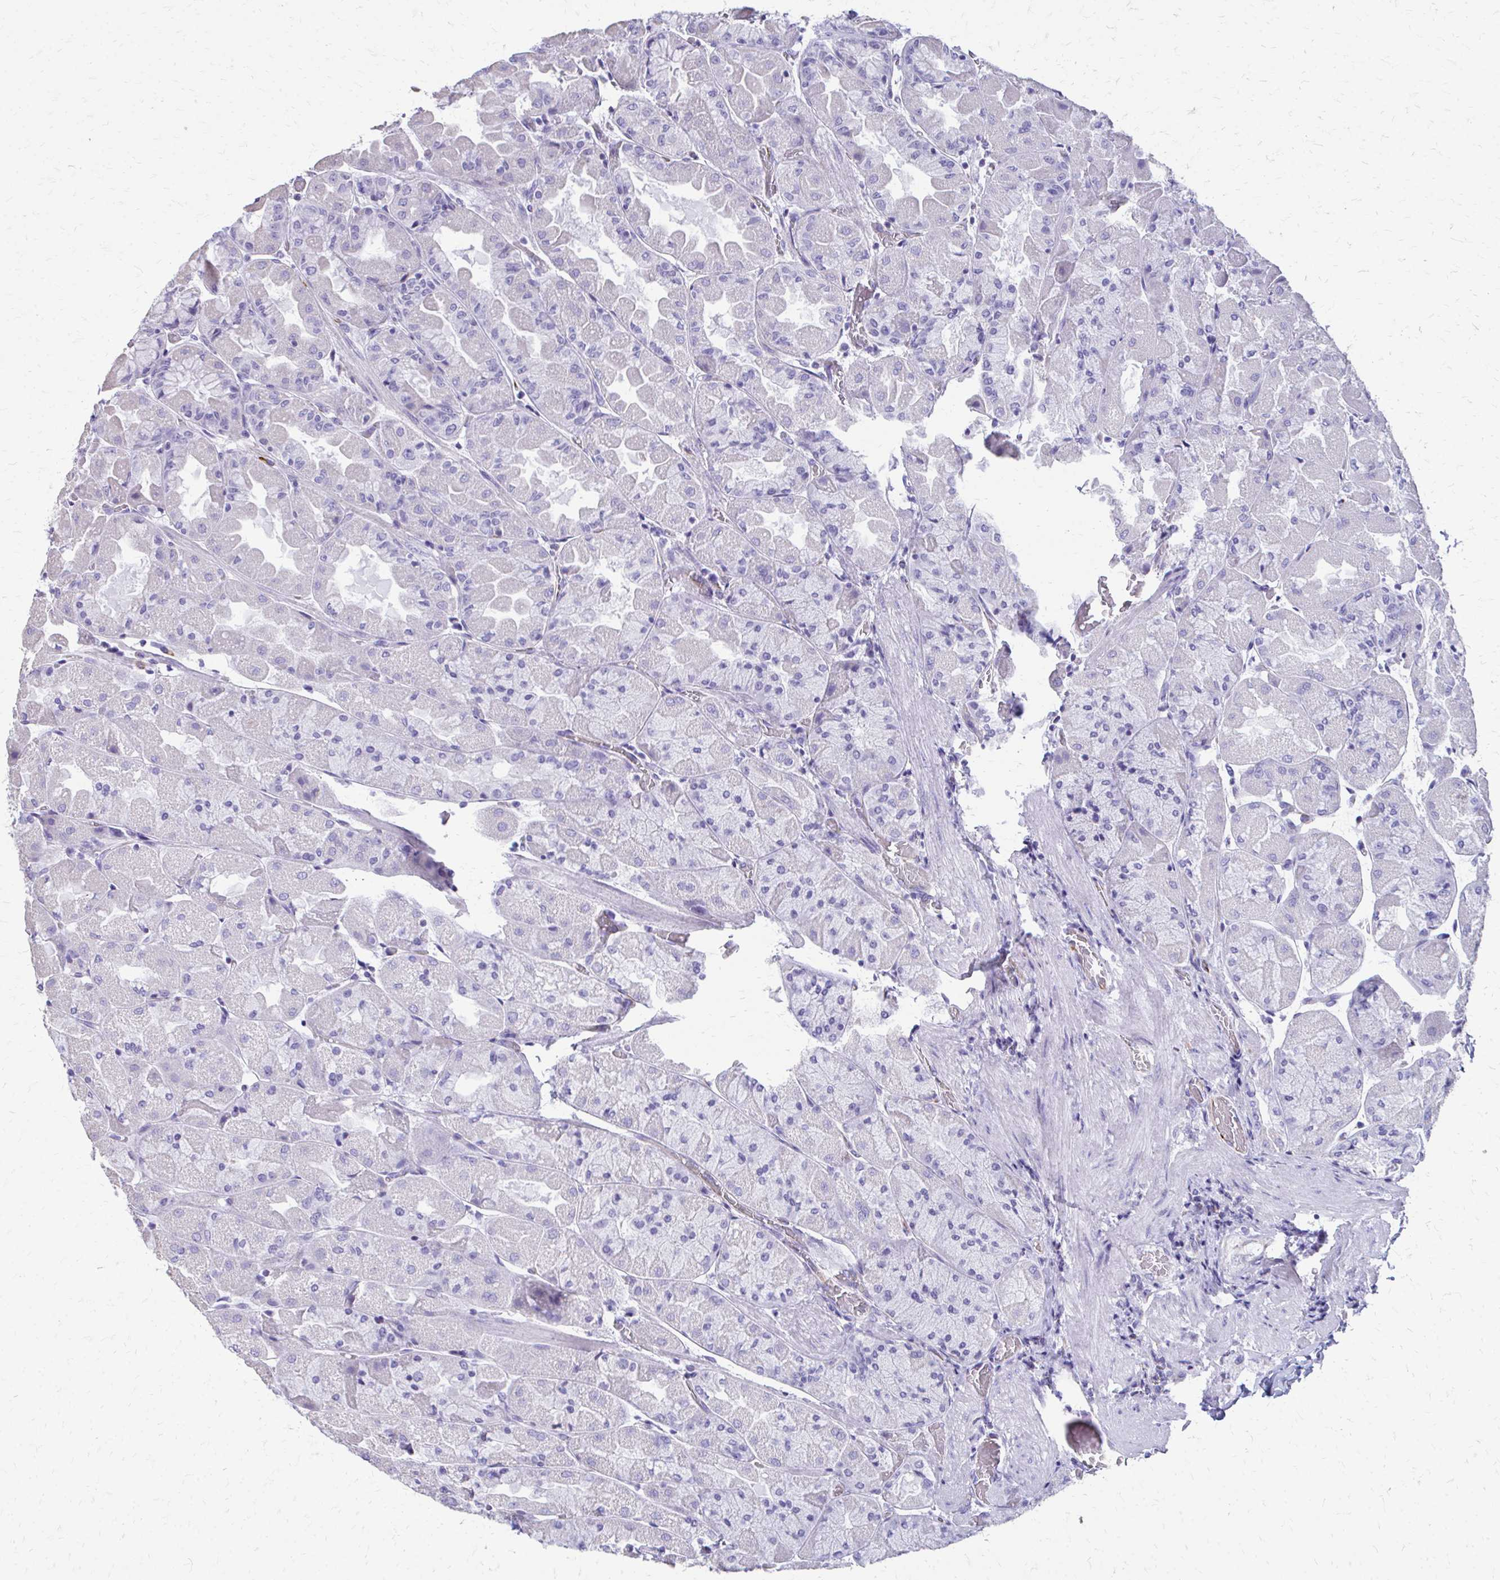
{"staining": {"intensity": "negative", "quantity": "none", "location": "none"}, "tissue": "stomach", "cell_type": "Glandular cells", "image_type": "normal", "snomed": [{"axis": "morphology", "description": "Normal tissue, NOS"}, {"axis": "topography", "description": "Stomach"}], "caption": "Glandular cells show no significant expression in benign stomach. The staining is performed using DAB brown chromogen with nuclei counter-stained in using hematoxylin.", "gene": "TRIM6", "patient": {"sex": "female", "age": 61}}